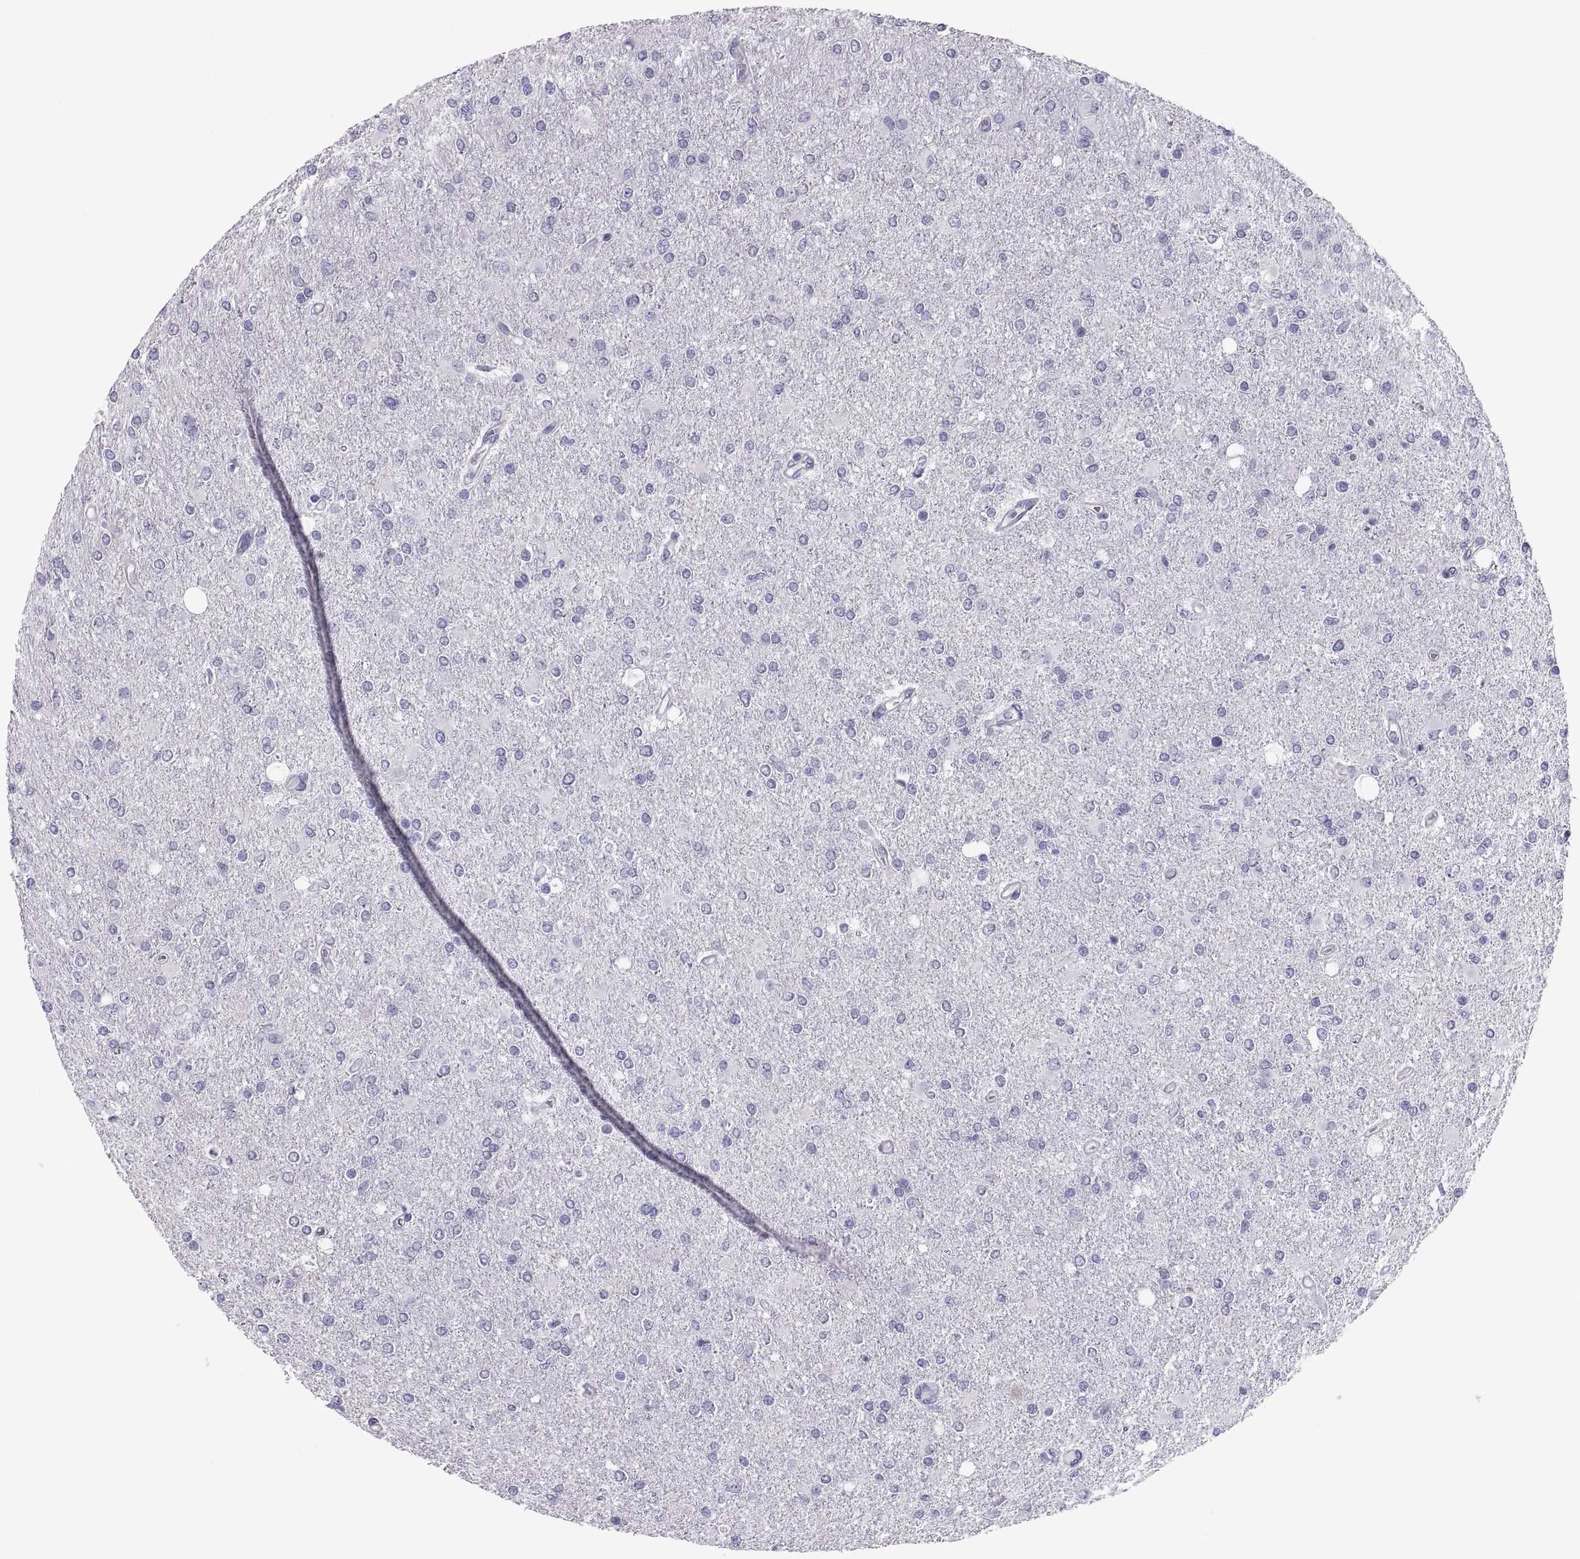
{"staining": {"intensity": "negative", "quantity": "none", "location": "none"}, "tissue": "glioma", "cell_type": "Tumor cells", "image_type": "cancer", "snomed": [{"axis": "morphology", "description": "Glioma, malignant, High grade"}, {"axis": "topography", "description": "Cerebral cortex"}], "caption": "A histopathology image of glioma stained for a protein reveals no brown staining in tumor cells.", "gene": "RNASE12", "patient": {"sex": "male", "age": 70}}